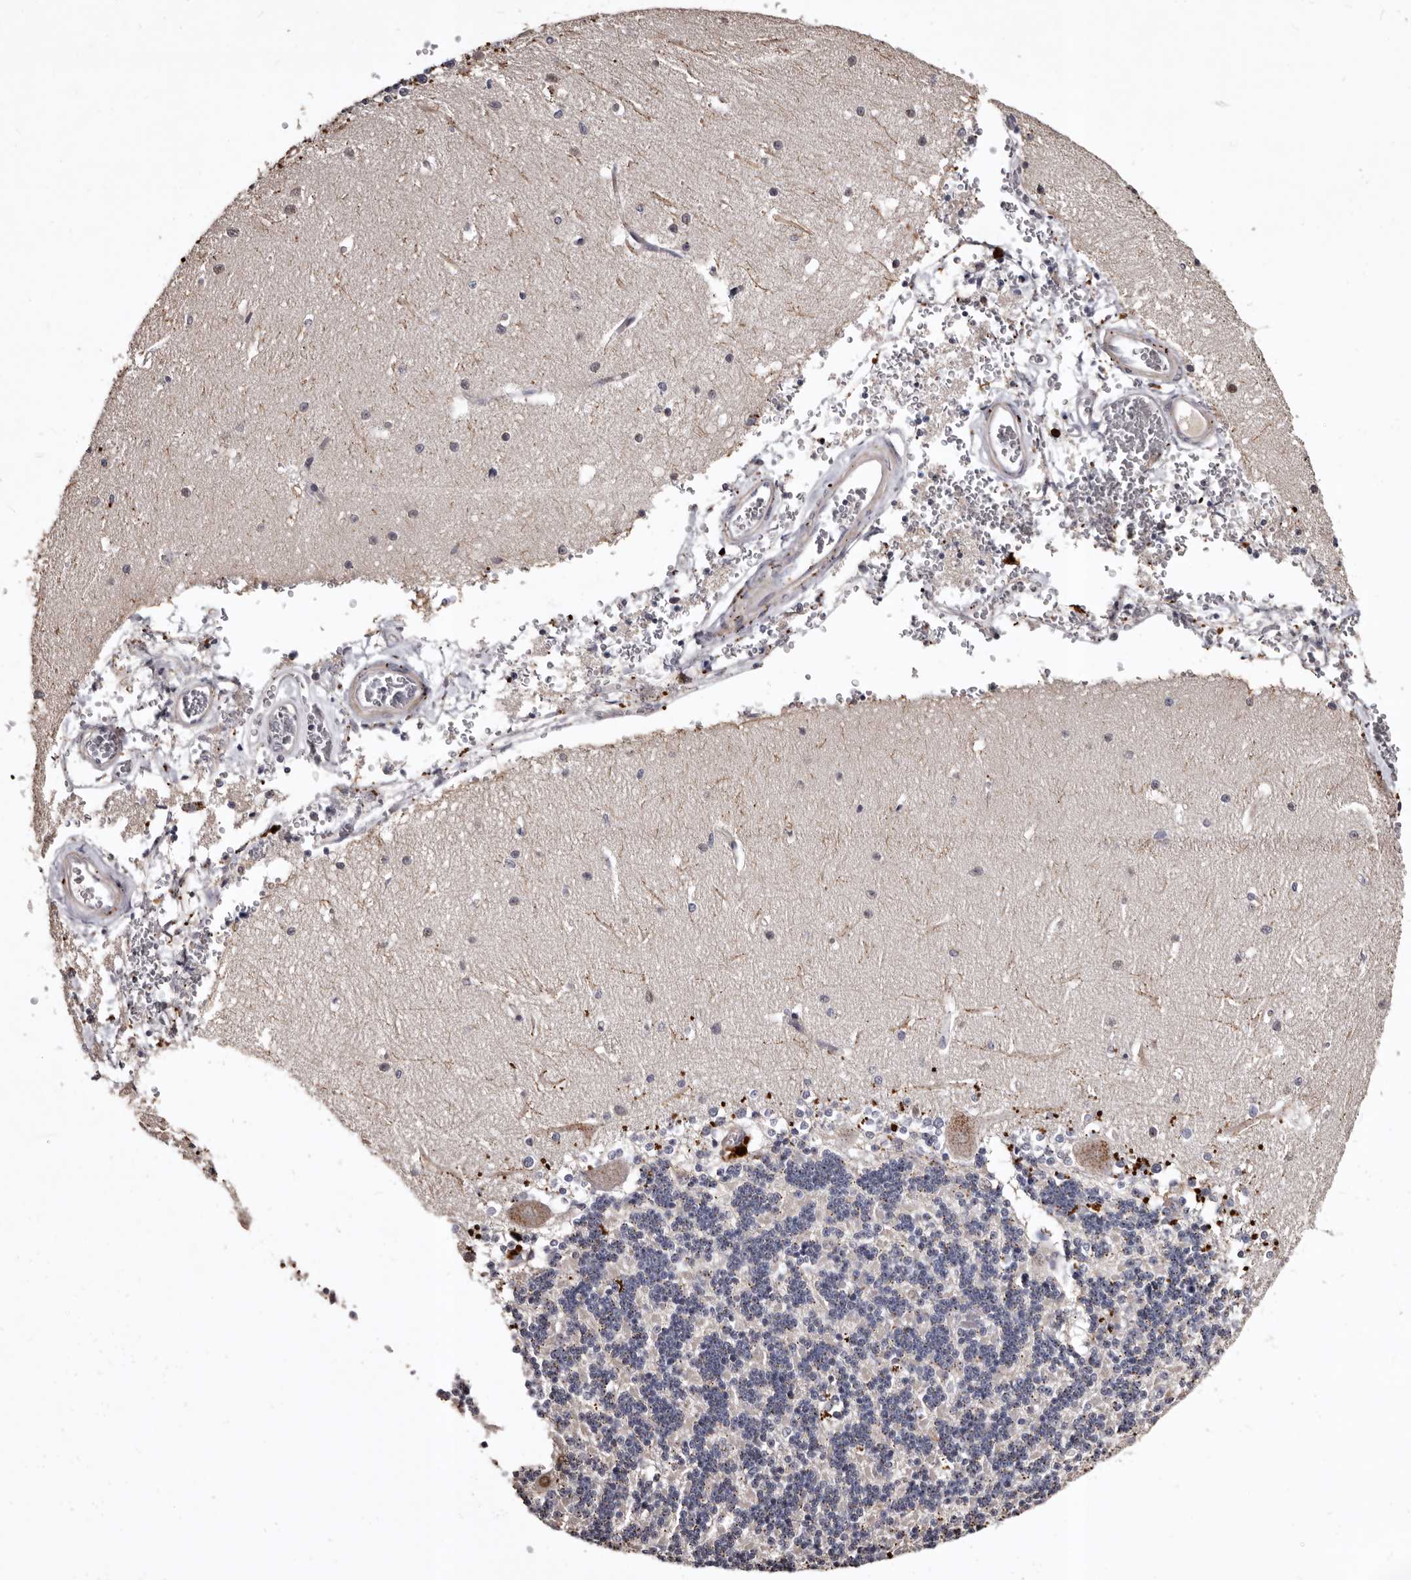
{"staining": {"intensity": "weak", "quantity": "25%-75%", "location": "cytoplasmic/membranous"}, "tissue": "cerebellum", "cell_type": "Cells in granular layer", "image_type": "normal", "snomed": [{"axis": "morphology", "description": "Normal tissue, NOS"}, {"axis": "topography", "description": "Cerebellum"}], "caption": "Cells in granular layer demonstrate low levels of weak cytoplasmic/membranous staining in approximately 25%-75% of cells in unremarkable human cerebellum. Using DAB (3,3'-diaminobenzidine) (brown) and hematoxylin (blue) stains, captured at high magnification using brightfield microscopy.", "gene": "SLC10A4", "patient": {"sex": "male", "age": 37}}